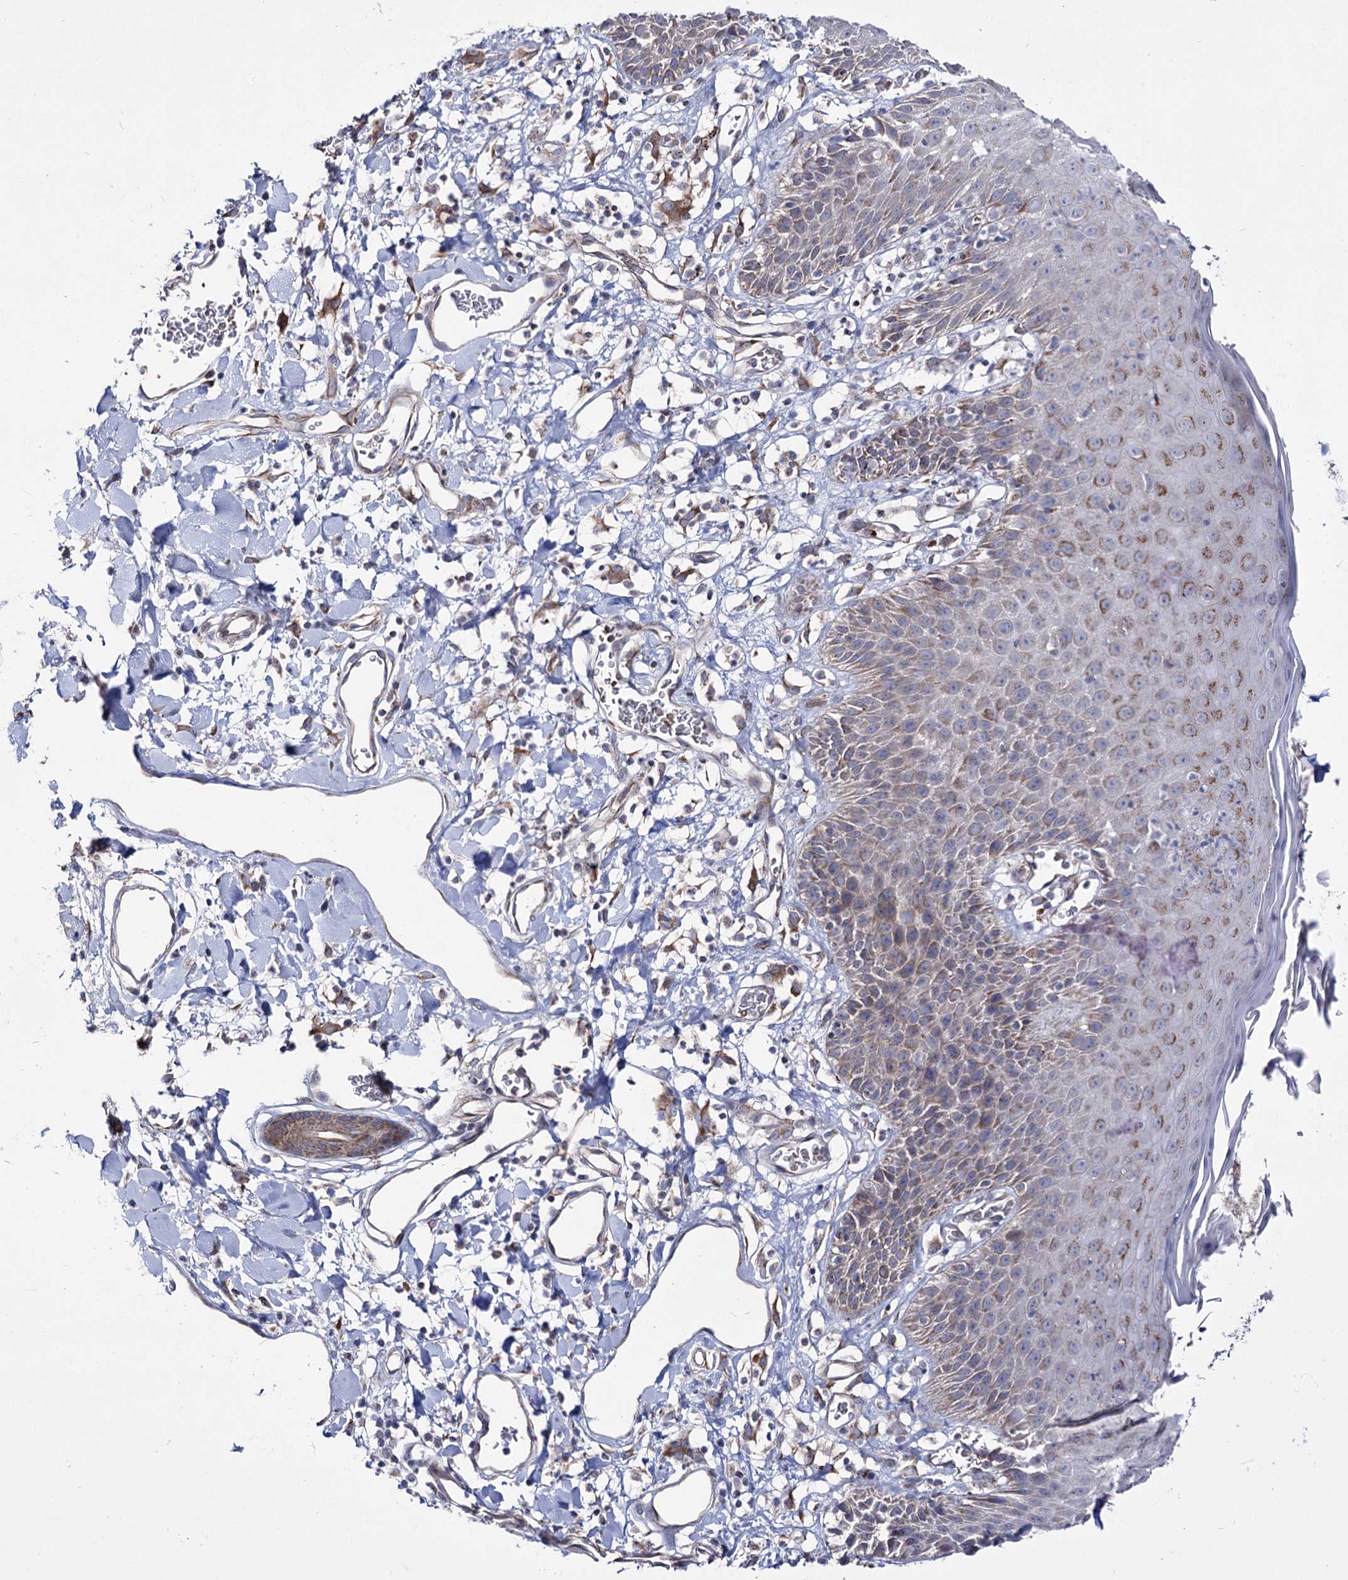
{"staining": {"intensity": "moderate", "quantity": "25%-75%", "location": "cytoplasmic/membranous"}, "tissue": "skin", "cell_type": "Epidermal cells", "image_type": "normal", "snomed": [{"axis": "morphology", "description": "Normal tissue, NOS"}, {"axis": "topography", "description": "Vulva"}], "caption": "Immunohistochemical staining of normal skin reveals 25%-75% levels of moderate cytoplasmic/membranous protein staining in approximately 25%-75% of epidermal cells. (Stains: DAB (3,3'-diaminobenzidine) in brown, nuclei in blue, Microscopy: brightfield microscopy at high magnification).", "gene": "OSBPL5", "patient": {"sex": "female", "age": 68}}